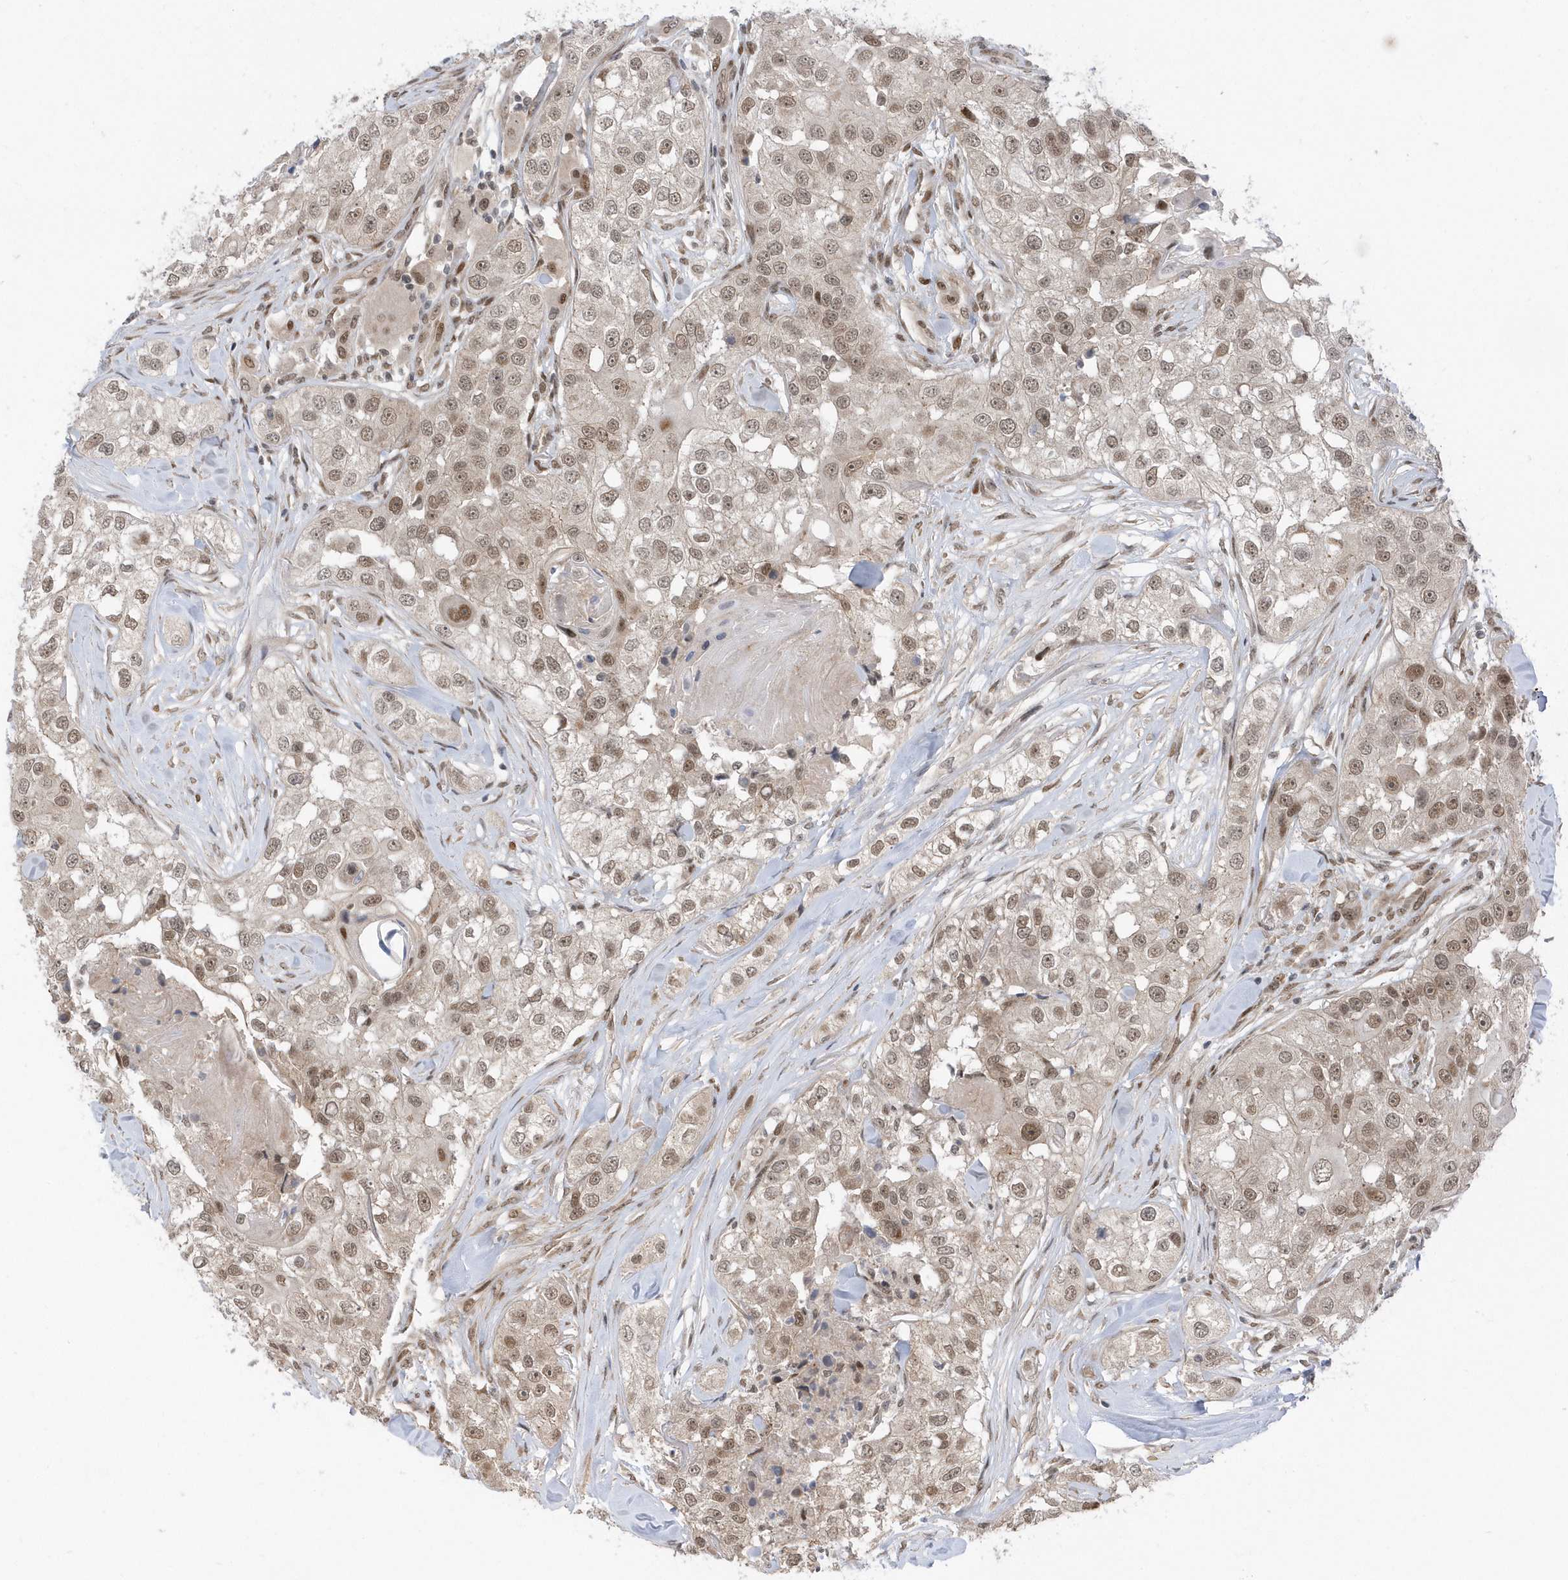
{"staining": {"intensity": "moderate", "quantity": ">75%", "location": "nuclear"}, "tissue": "head and neck cancer", "cell_type": "Tumor cells", "image_type": "cancer", "snomed": [{"axis": "morphology", "description": "Normal tissue, NOS"}, {"axis": "morphology", "description": "Squamous cell carcinoma, NOS"}, {"axis": "topography", "description": "Skeletal muscle"}, {"axis": "topography", "description": "Head-Neck"}], "caption": "This image displays IHC staining of squamous cell carcinoma (head and neck), with medium moderate nuclear expression in approximately >75% of tumor cells.", "gene": "USP53", "patient": {"sex": "male", "age": 51}}